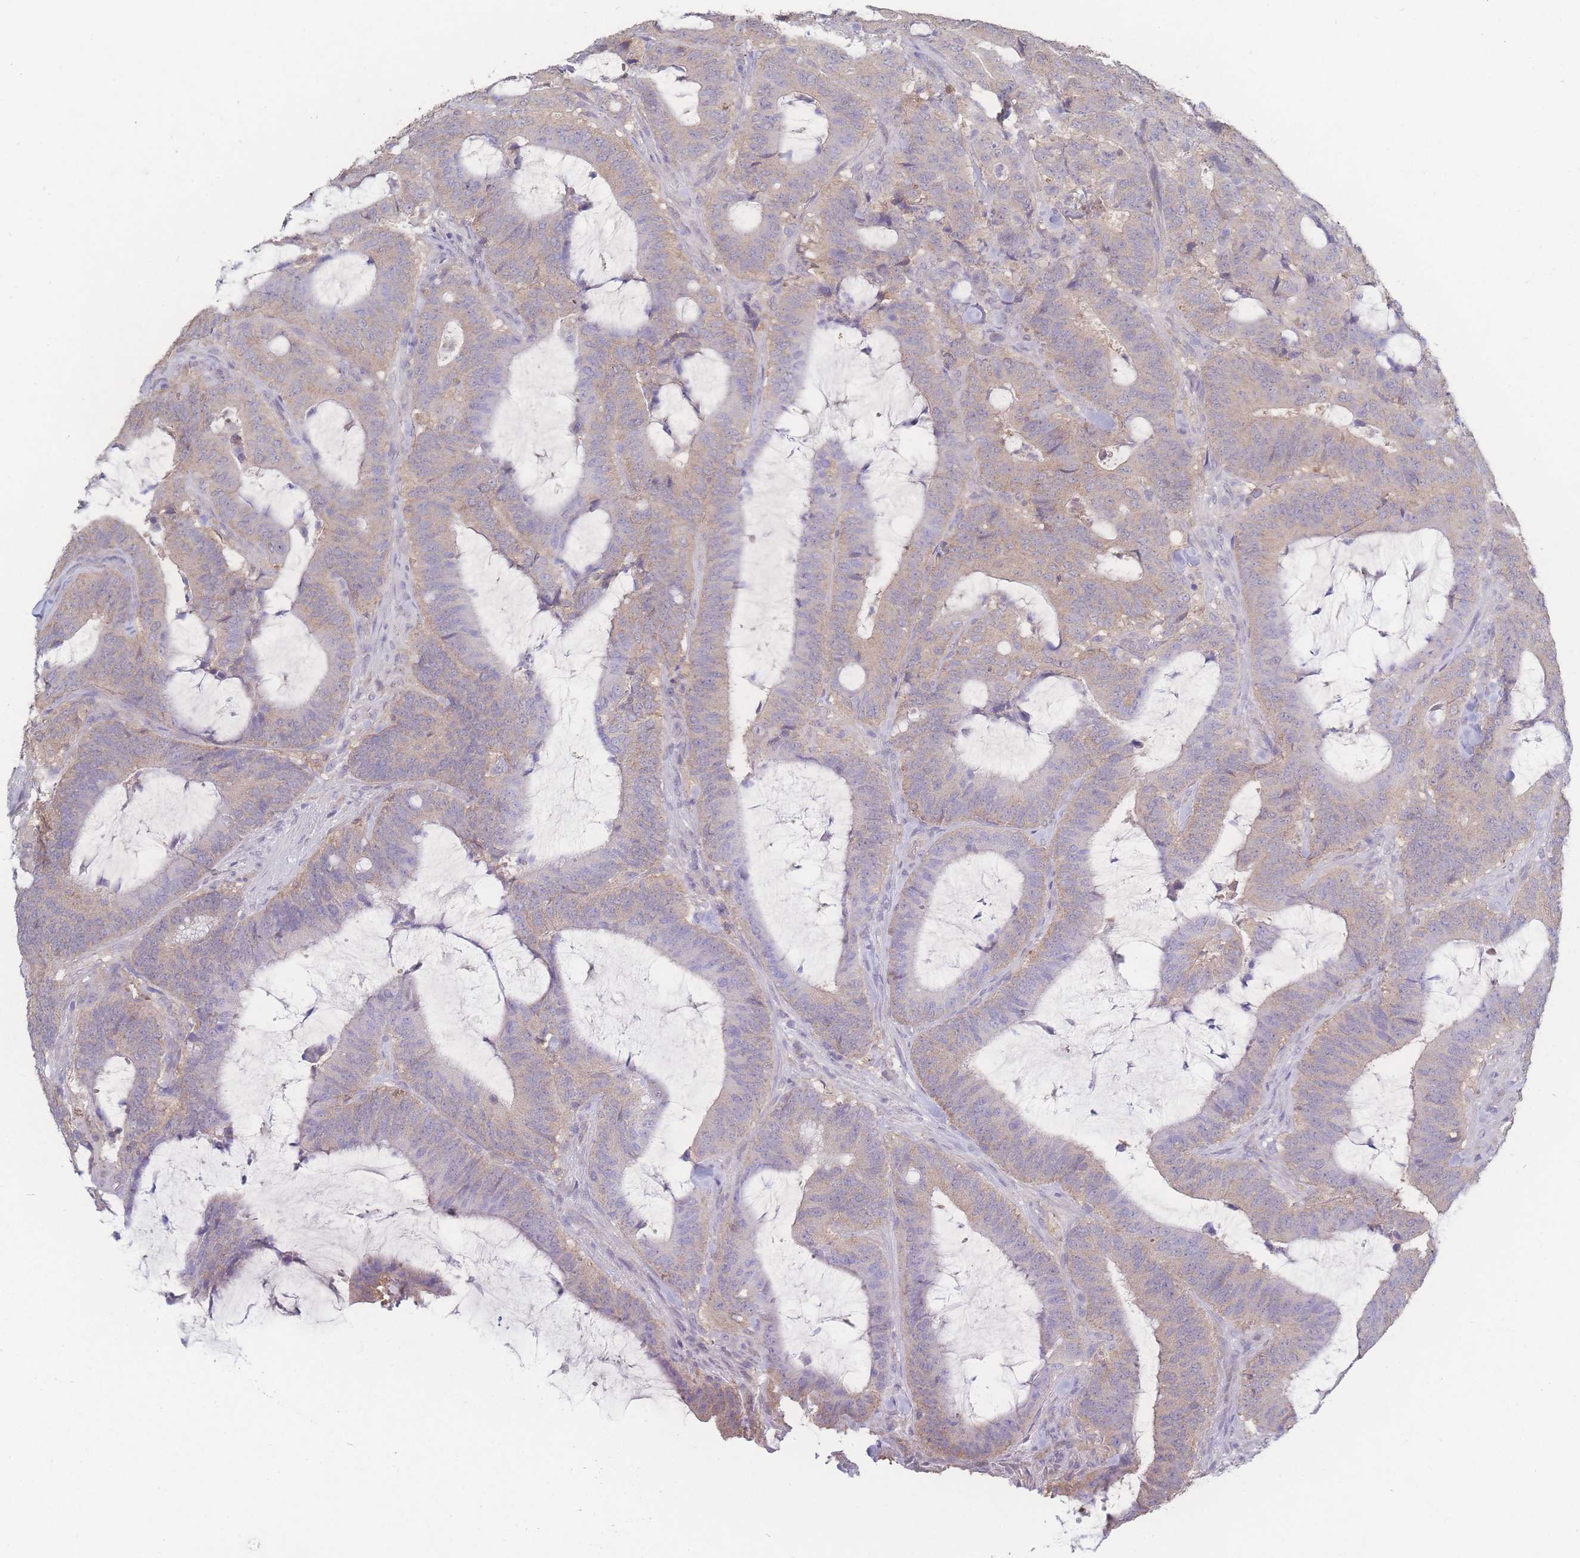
{"staining": {"intensity": "weak", "quantity": "<25%", "location": "cytoplasmic/membranous"}, "tissue": "colorectal cancer", "cell_type": "Tumor cells", "image_type": "cancer", "snomed": [{"axis": "morphology", "description": "Adenocarcinoma, NOS"}, {"axis": "topography", "description": "Colon"}], "caption": "Immunohistochemistry image of neoplastic tissue: human adenocarcinoma (colorectal) stained with DAB exhibits no significant protein positivity in tumor cells.", "gene": "GIPR", "patient": {"sex": "female", "age": 43}}